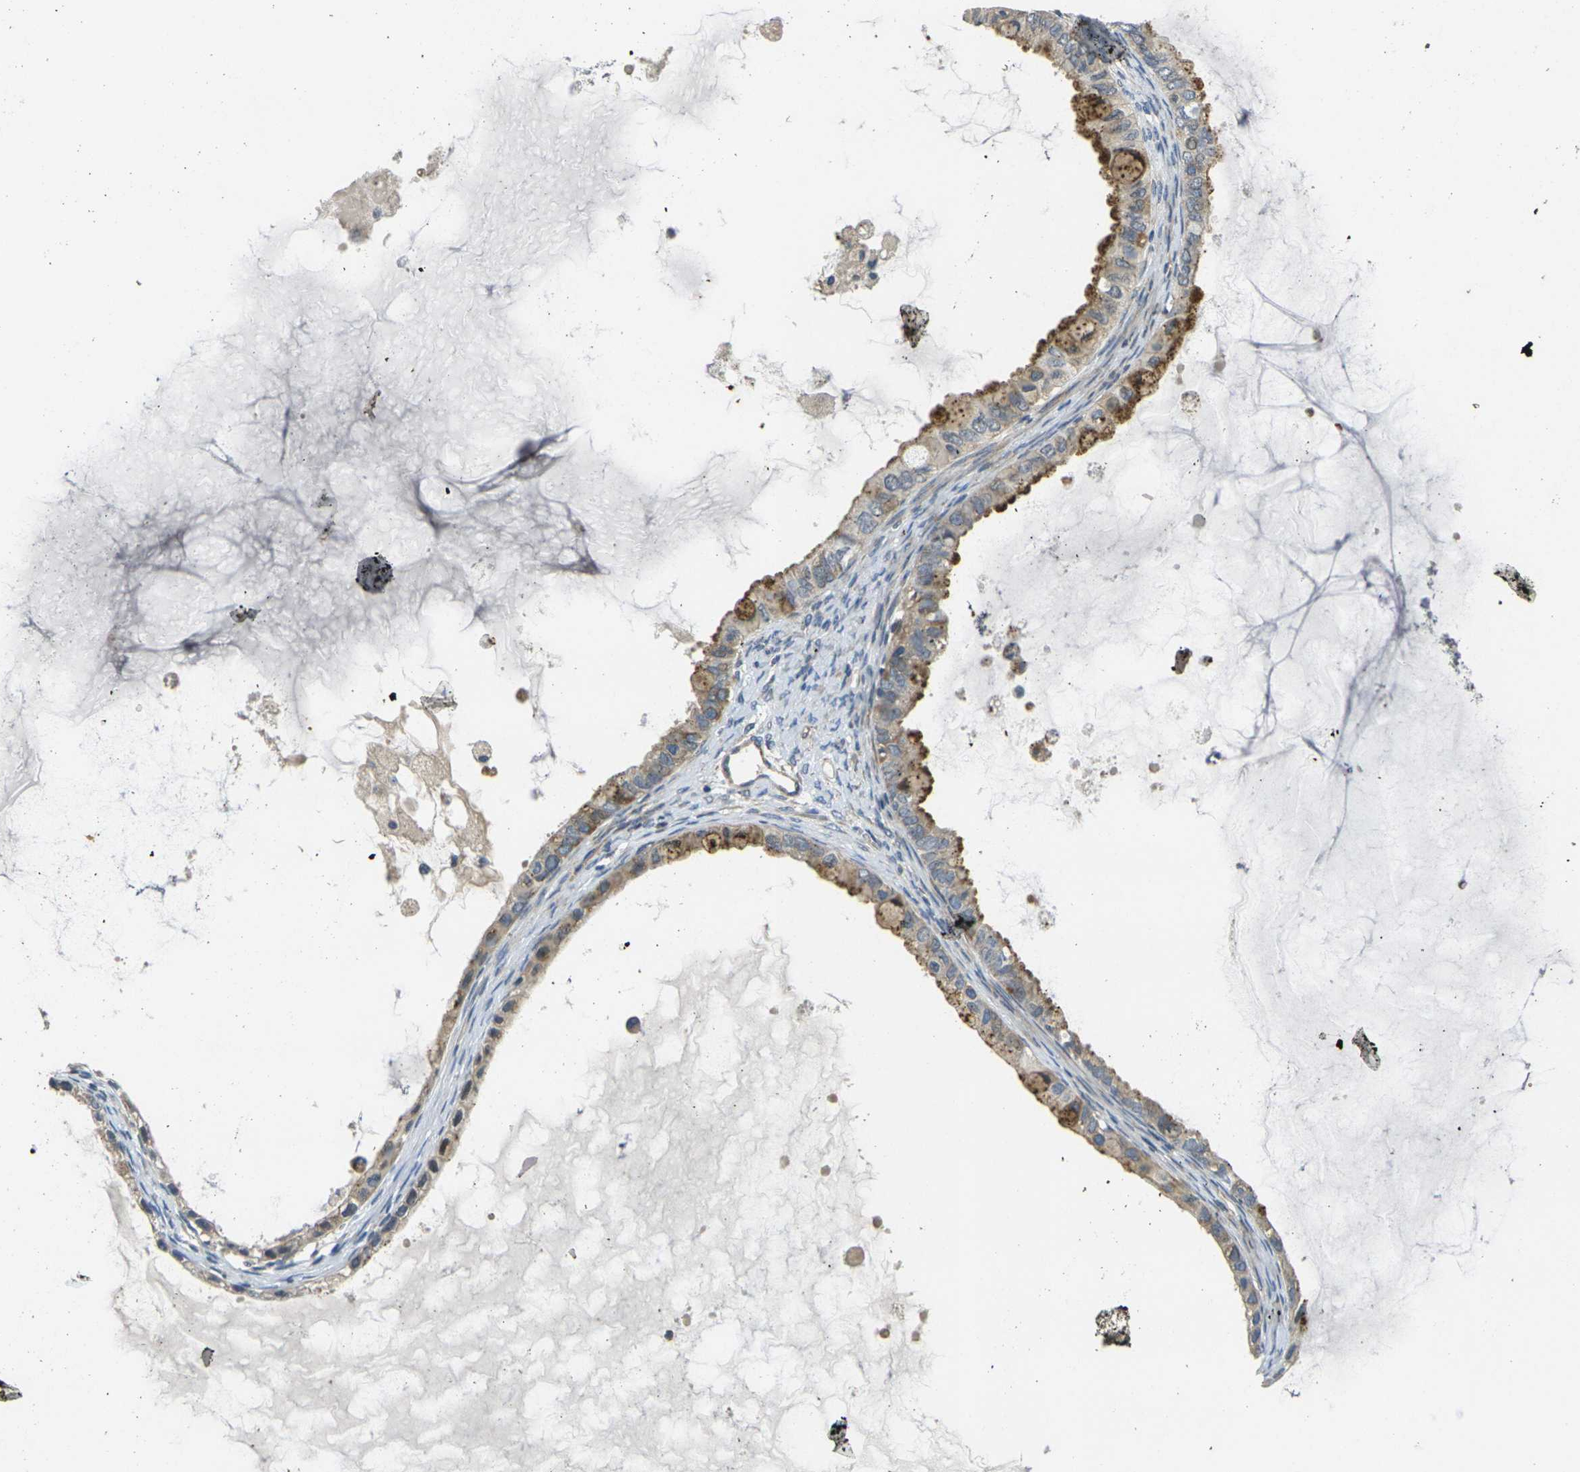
{"staining": {"intensity": "moderate", "quantity": "25%-75%", "location": "cytoplasmic/membranous"}, "tissue": "ovarian cancer", "cell_type": "Tumor cells", "image_type": "cancer", "snomed": [{"axis": "morphology", "description": "Cystadenocarcinoma, mucinous, NOS"}, {"axis": "topography", "description": "Ovary"}], "caption": "Immunohistochemical staining of human ovarian cancer shows medium levels of moderate cytoplasmic/membranous protein staining in about 25%-75% of tumor cells.", "gene": "MINAR2", "patient": {"sex": "female", "age": 80}}